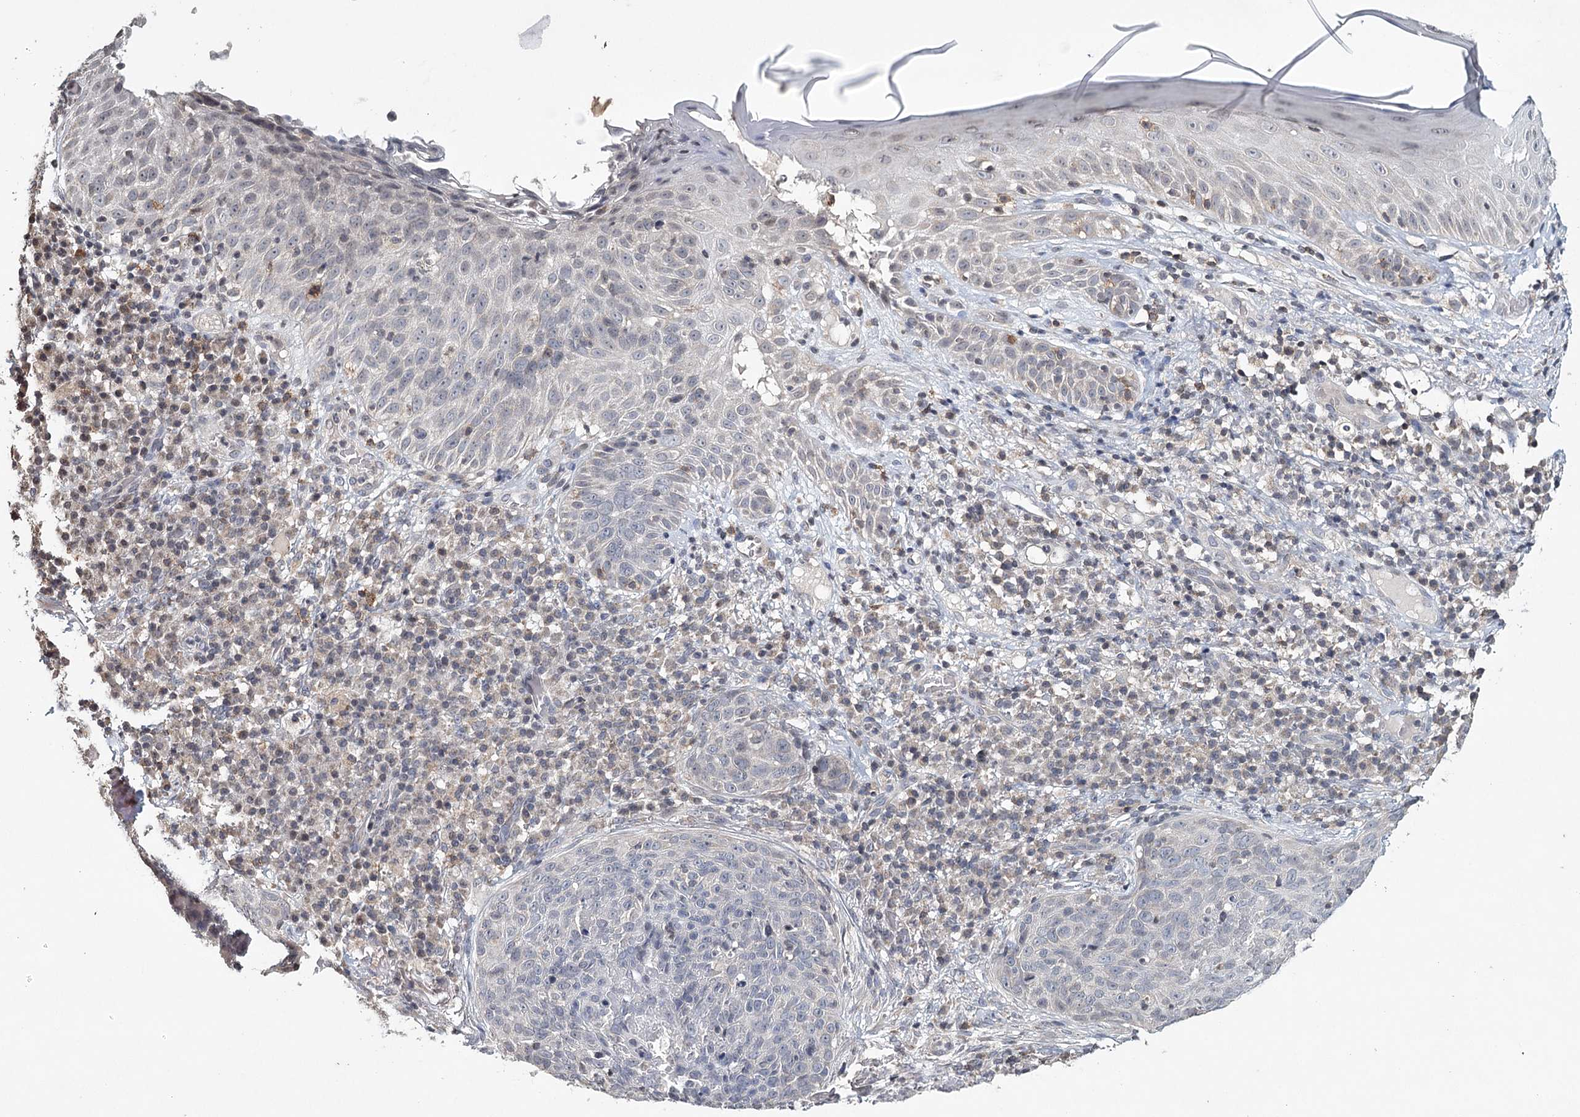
{"staining": {"intensity": "negative", "quantity": "none", "location": "none"}, "tissue": "skin cancer", "cell_type": "Tumor cells", "image_type": "cancer", "snomed": [{"axis": "morphology", "description": "Squamous cell carcinoma in situ, NOS"}, {"axis": "morphology", "description": "Squamous cell carcinoma, NOS"}, {"axis": "topography", "description": "Skin"}], "caption": "Squamous cell carcinoma in situ (skin) was stained to show a protein in brown. There is no significant staining in tumor cells.", "gene": "ICOS", "patient": {"sex": "male", "age": 93}}